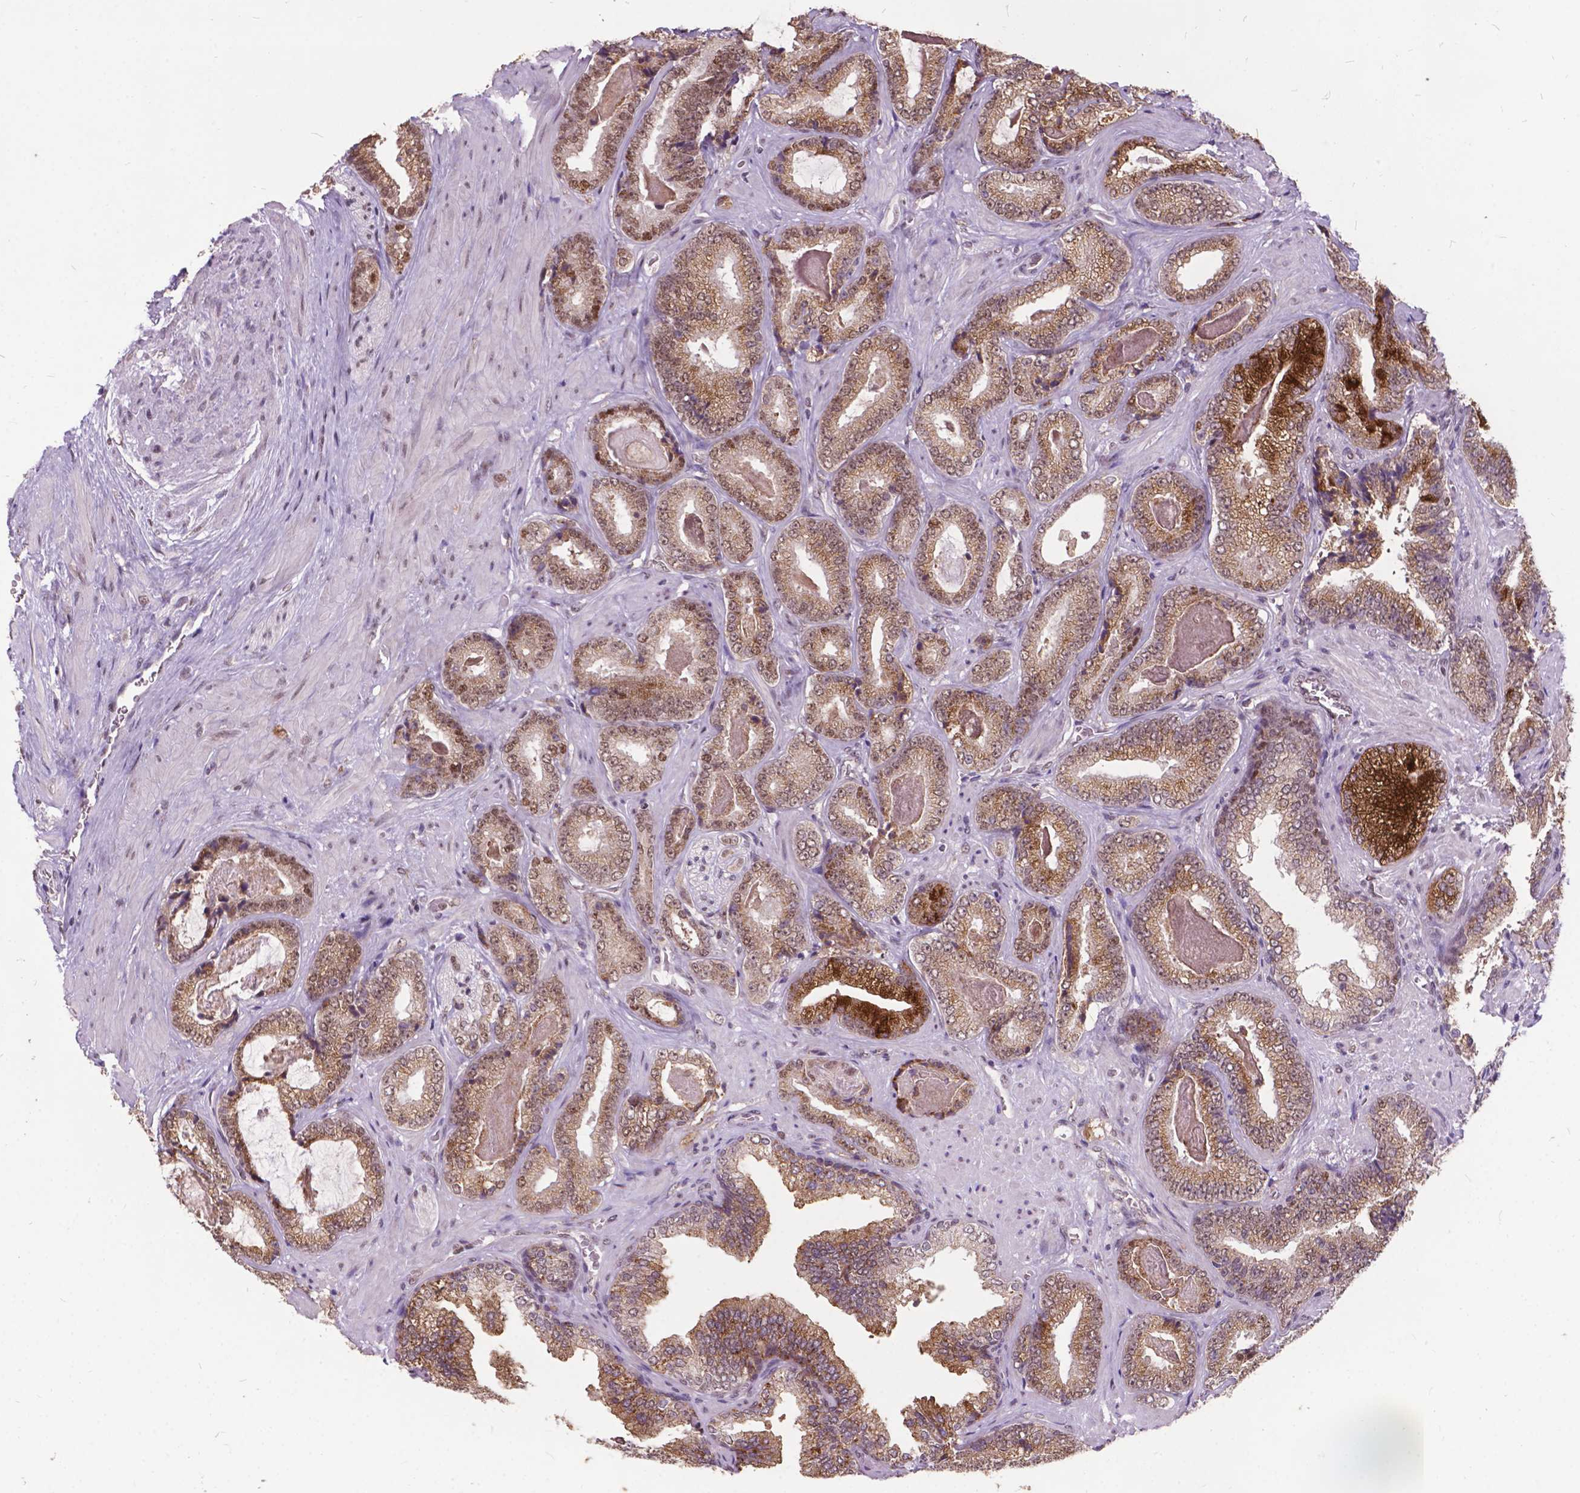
{"staining": {"intensity": "moderate", "quantity": ">75%", "location": "cytoplasmic/membranous,nuclear"}, "tissue": "prostate cancer", "cell_type": "Tumor cells", "image_type": "cancer", "snomed": [{"axis": "morphology", "description": "Adenocarcinoma, Low grade"}, {"axis": "topography", "description": "Prostate"}], "caption": "This histopathology image displays IHC staining of human adenocarcinoma (low-grade) (prostate), with medium moderate cytoplasmic/membranous and nuclear positivity in approximately >75% of tumor cells.", "gene": "MSH2", "patient": {"sex": "male", "age": 61}}